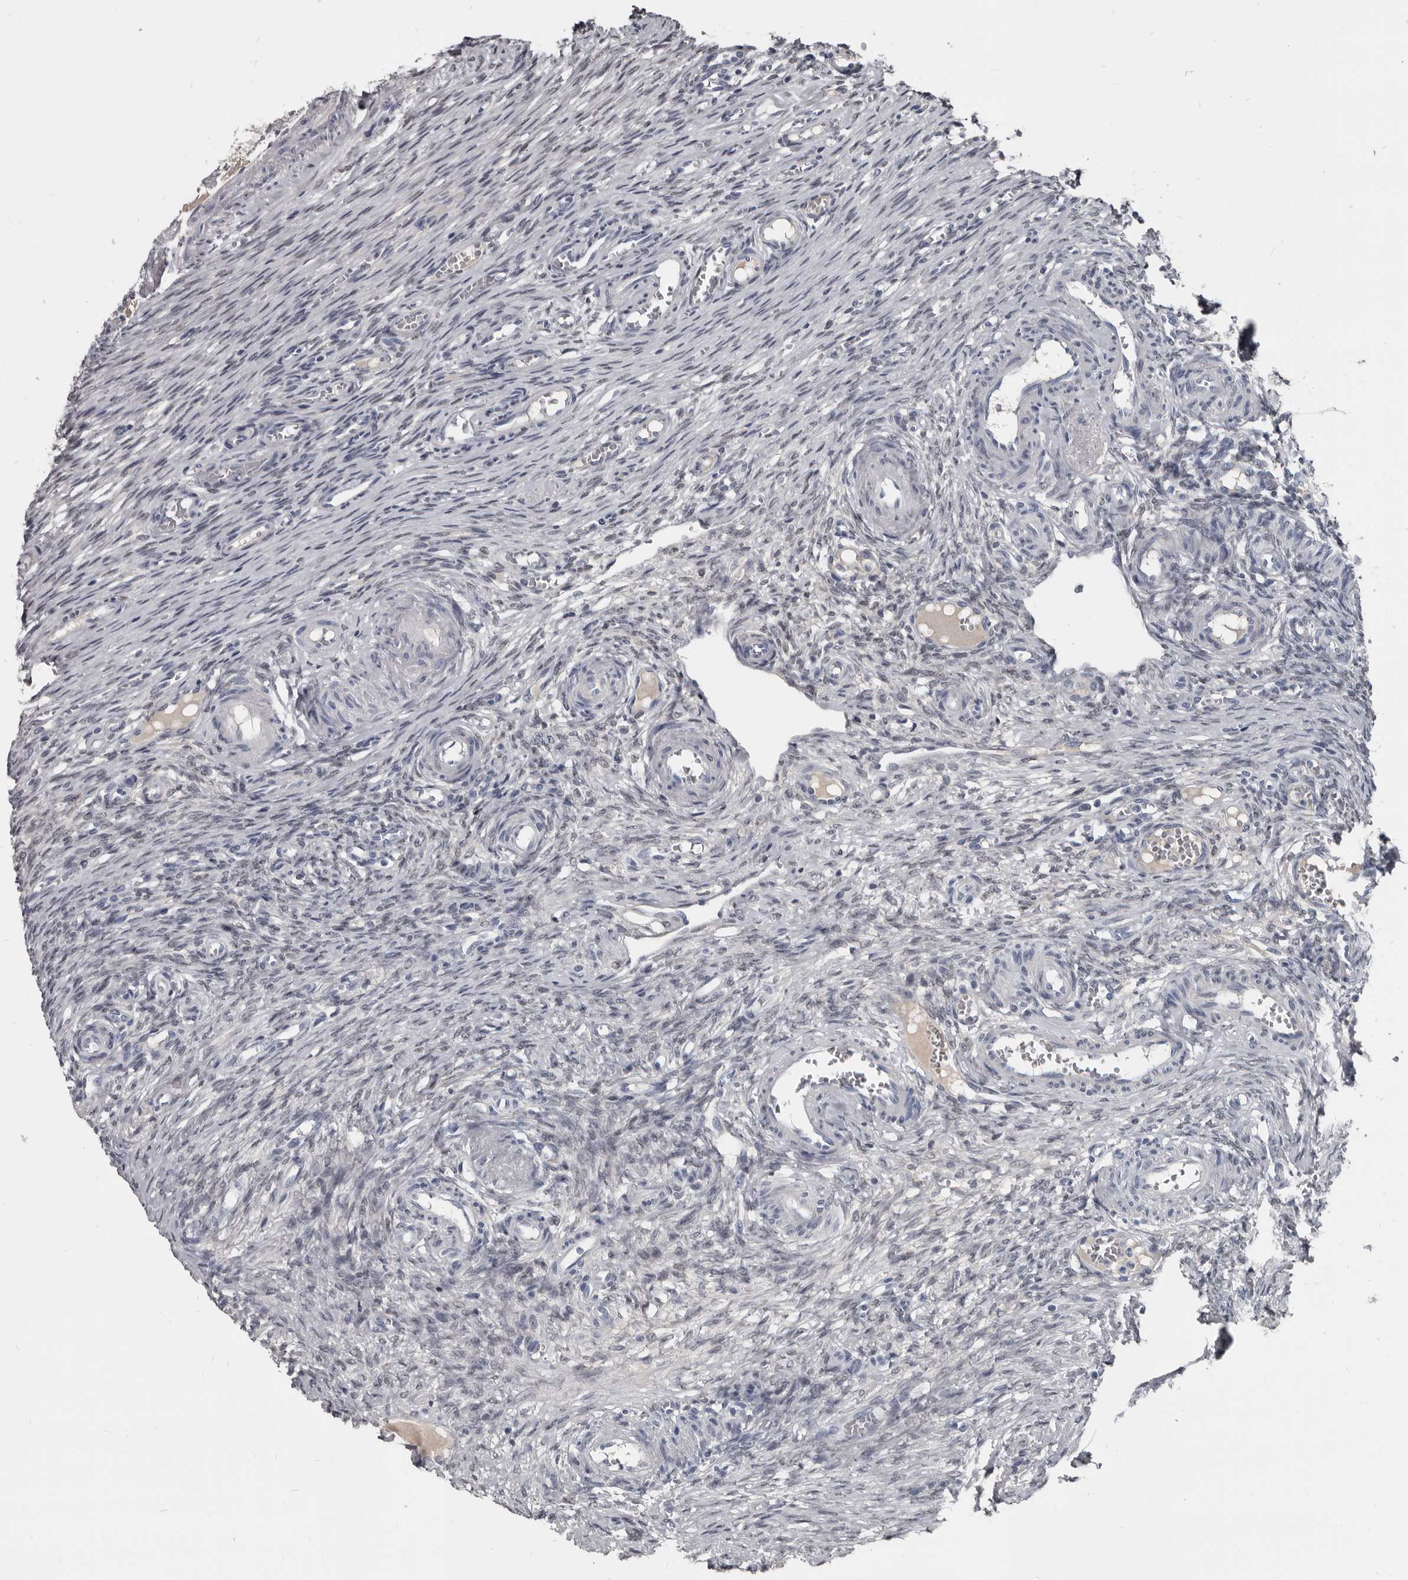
{"staining": {"intensity": "negative", "quantity": "none", "location": "none"}, "tissue": "ovary", "cell_type": "Ovarian stroma cells", "image_type": "normal", "snomed": [{"axis": "morphology", "description": "Adenocarcinoma, NOS"}, {"axis": "topography", "description": "Endometrium"}], "caption": "Protein analysis of normal ovary shows no significant staining in ovarian stroma cells.", "gene": "GREB1", "patient": {"sex": "female", "age": 32}}